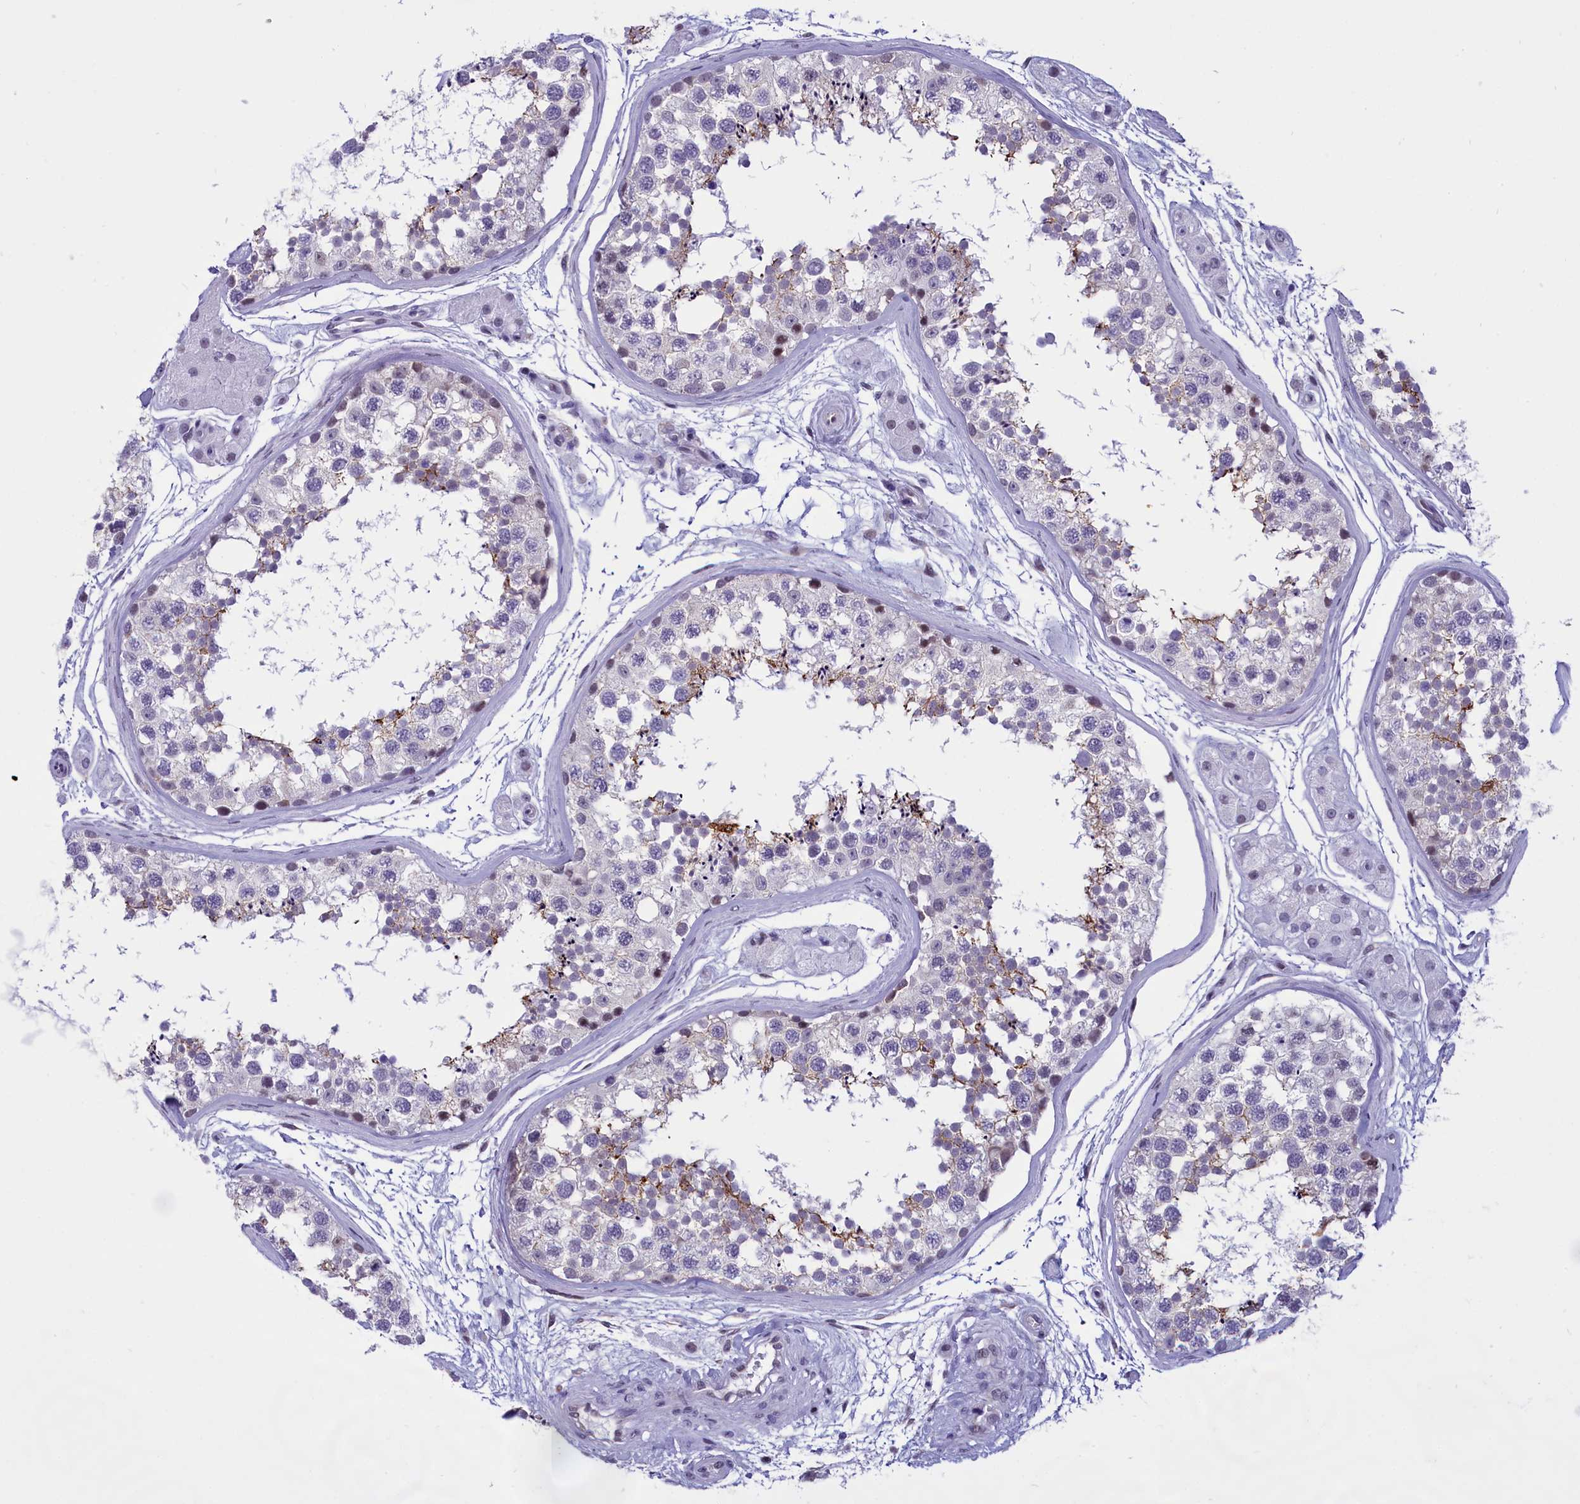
{"staining": {"intensity": "moderate", "quantity": "<25%", "location": "cytoplasmic/membranous,nuclear"}, "tissue": "testis", "cell_type": "Cells in seminiferous ducts", "image_type": "normal", "snomed": [{"axis": "morphology", "description": "Normal tissue, NOS"}, {"axis": "topography", "description": "Testis"}], "caption": "The histopathology image demonstrates immunohistochemical staining of normal testis. There is moderate cytoplasmic/membranous,nuclear expression is present in approximately <25% of cells in seminiferous ducts.", "gene": "SPIRE2", "patient": {"sex": "male", "age": 56}}